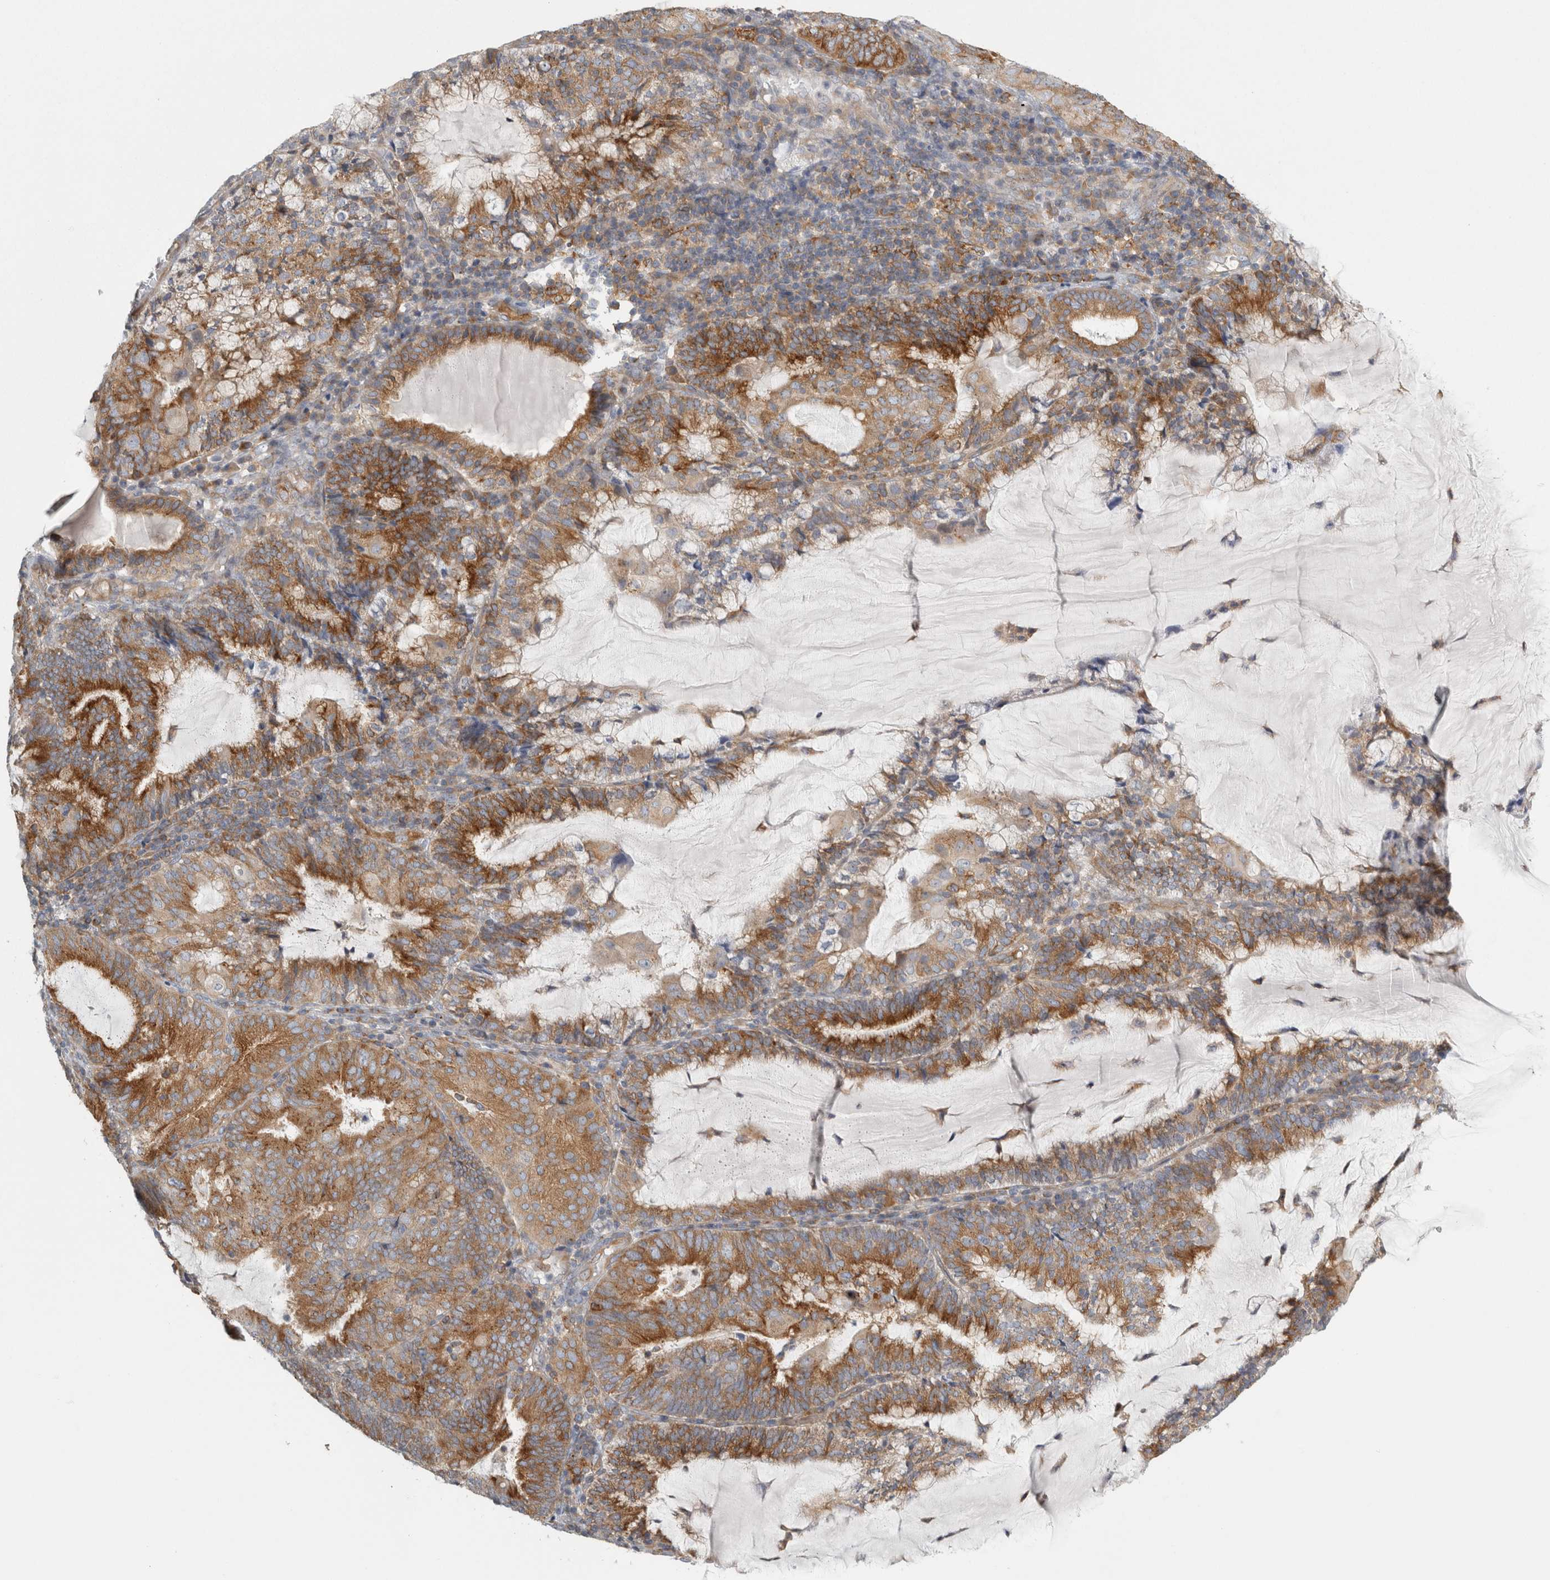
{"staining": {"intensity": "moderate", "quantity": ">75%", "location": "cytoplasmic/membranous"}, "tissue": "endometrial cancer", "cell_type": "Tumor cells", "image_type": "cancer", "snomed": [{"axis": "morphology", "description": "Adenocarcinoma, NOS"}, {"axis": "topography", "description": "Endometrium"}], "caption": "An IHC histopathology image of neoplastic tissue is shown. Protein staining in brown highlights moderate cytoplasmic/membranous positivity in endometrial cancer within tumor cells. (DAB (3,3'-diaminobenzidine) IHC, brown staining for protein, blue staining for nuclei).", "gene": "PEX6", "patient": {"sex": "female", "age": 81}}